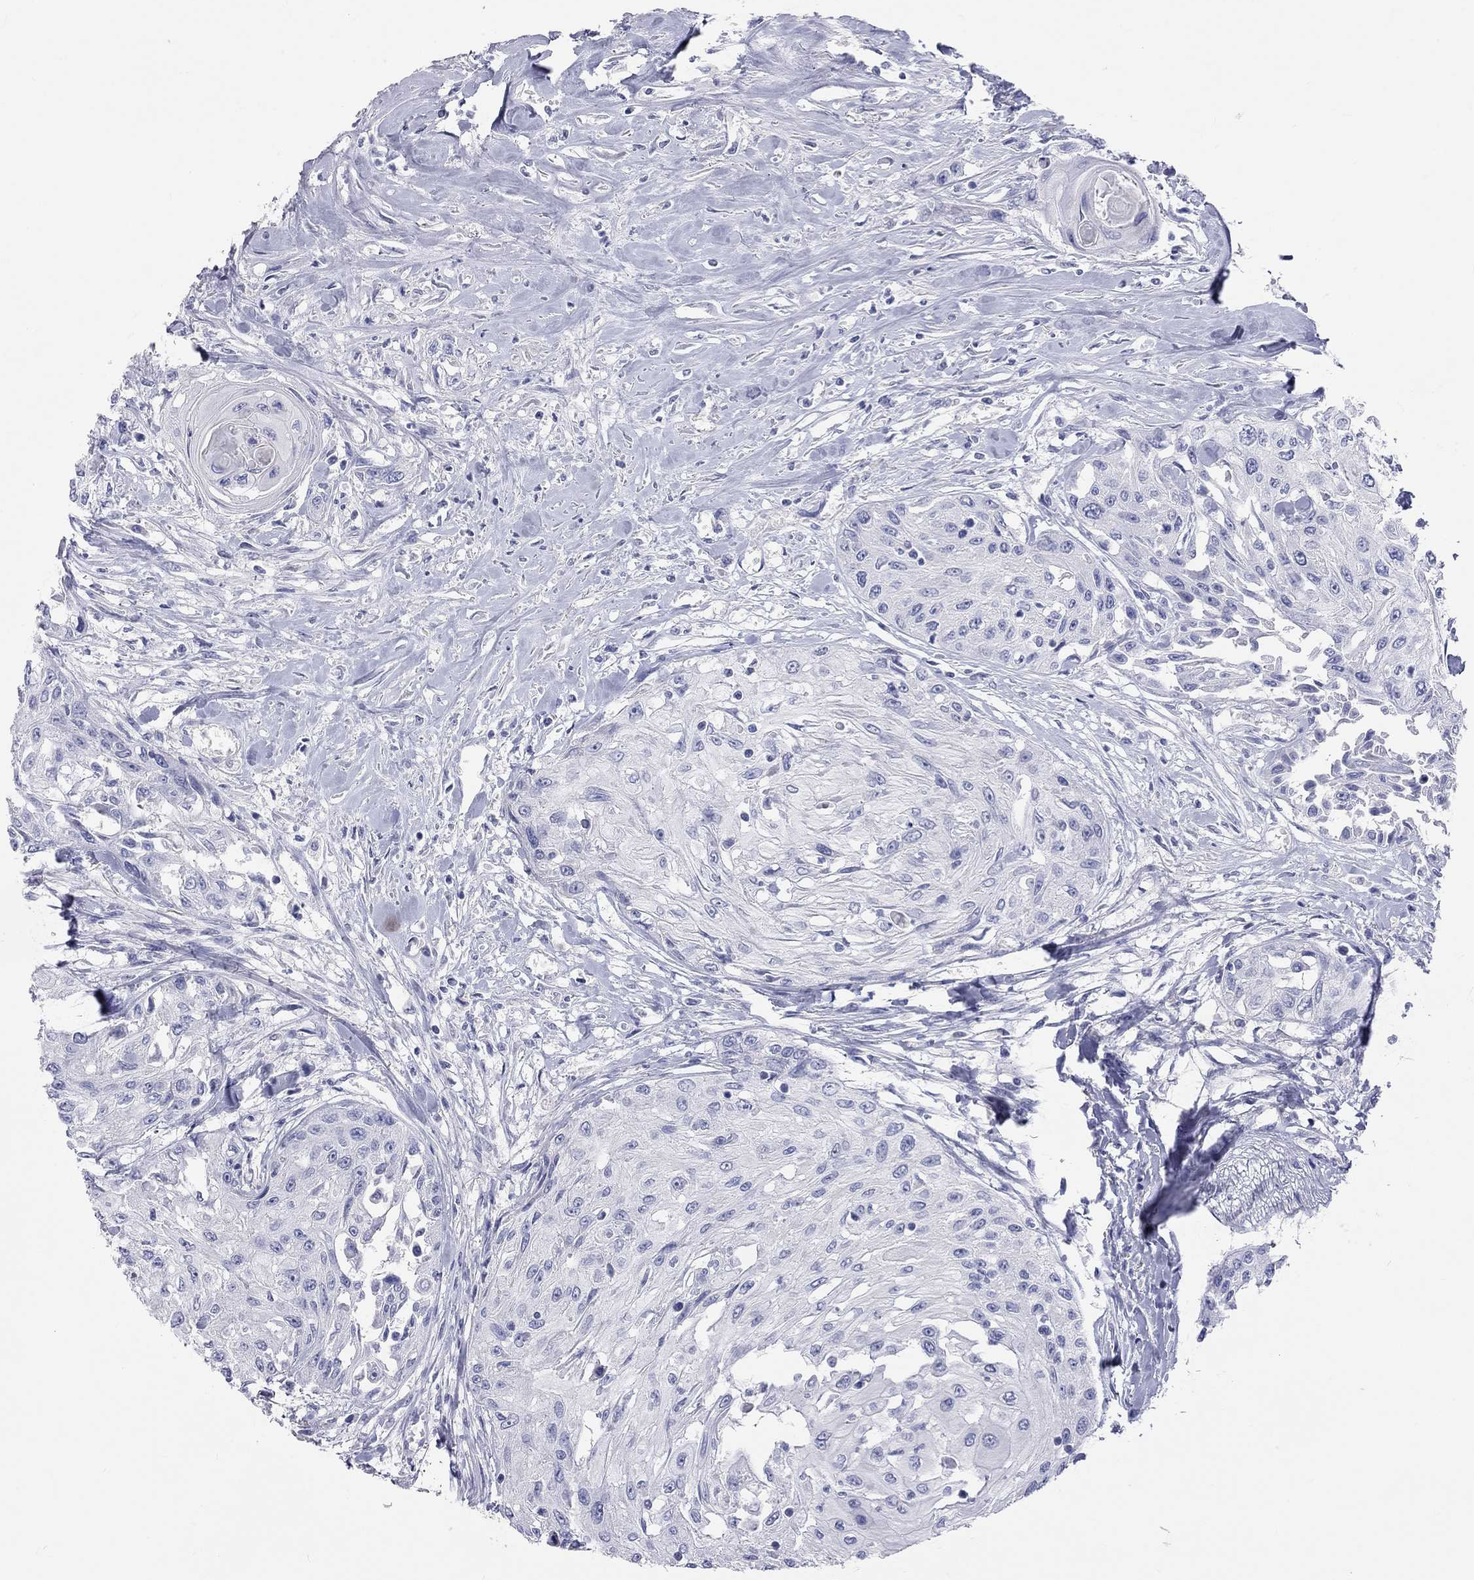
{"staining": {"intensity": "negative", "quantity": "none", "location": "none"}, "tissue": "head and neck cancer", "cell_type": "Tumor cells", "image_type": "cancer", "snomed": [{"axis": "morphology", "description": "Normal tissue, NOS"}, {"axis": "morphology", "description": "Squamous cell carcinoma, NOS"}, {"axis": "topography", "description": "Oral tissue"}, {"axis": "topography", "description": "Peripheral nerve tissue"}, {"axis": "topography", "description": "Head-Neck"}], "caption": "The micrograph demonstrates no staining of tumor cells in squamous cell carcinoma (head and neck).", "gene": "PCDHGC5", "patient": {"sex": "female", "age": 59}}